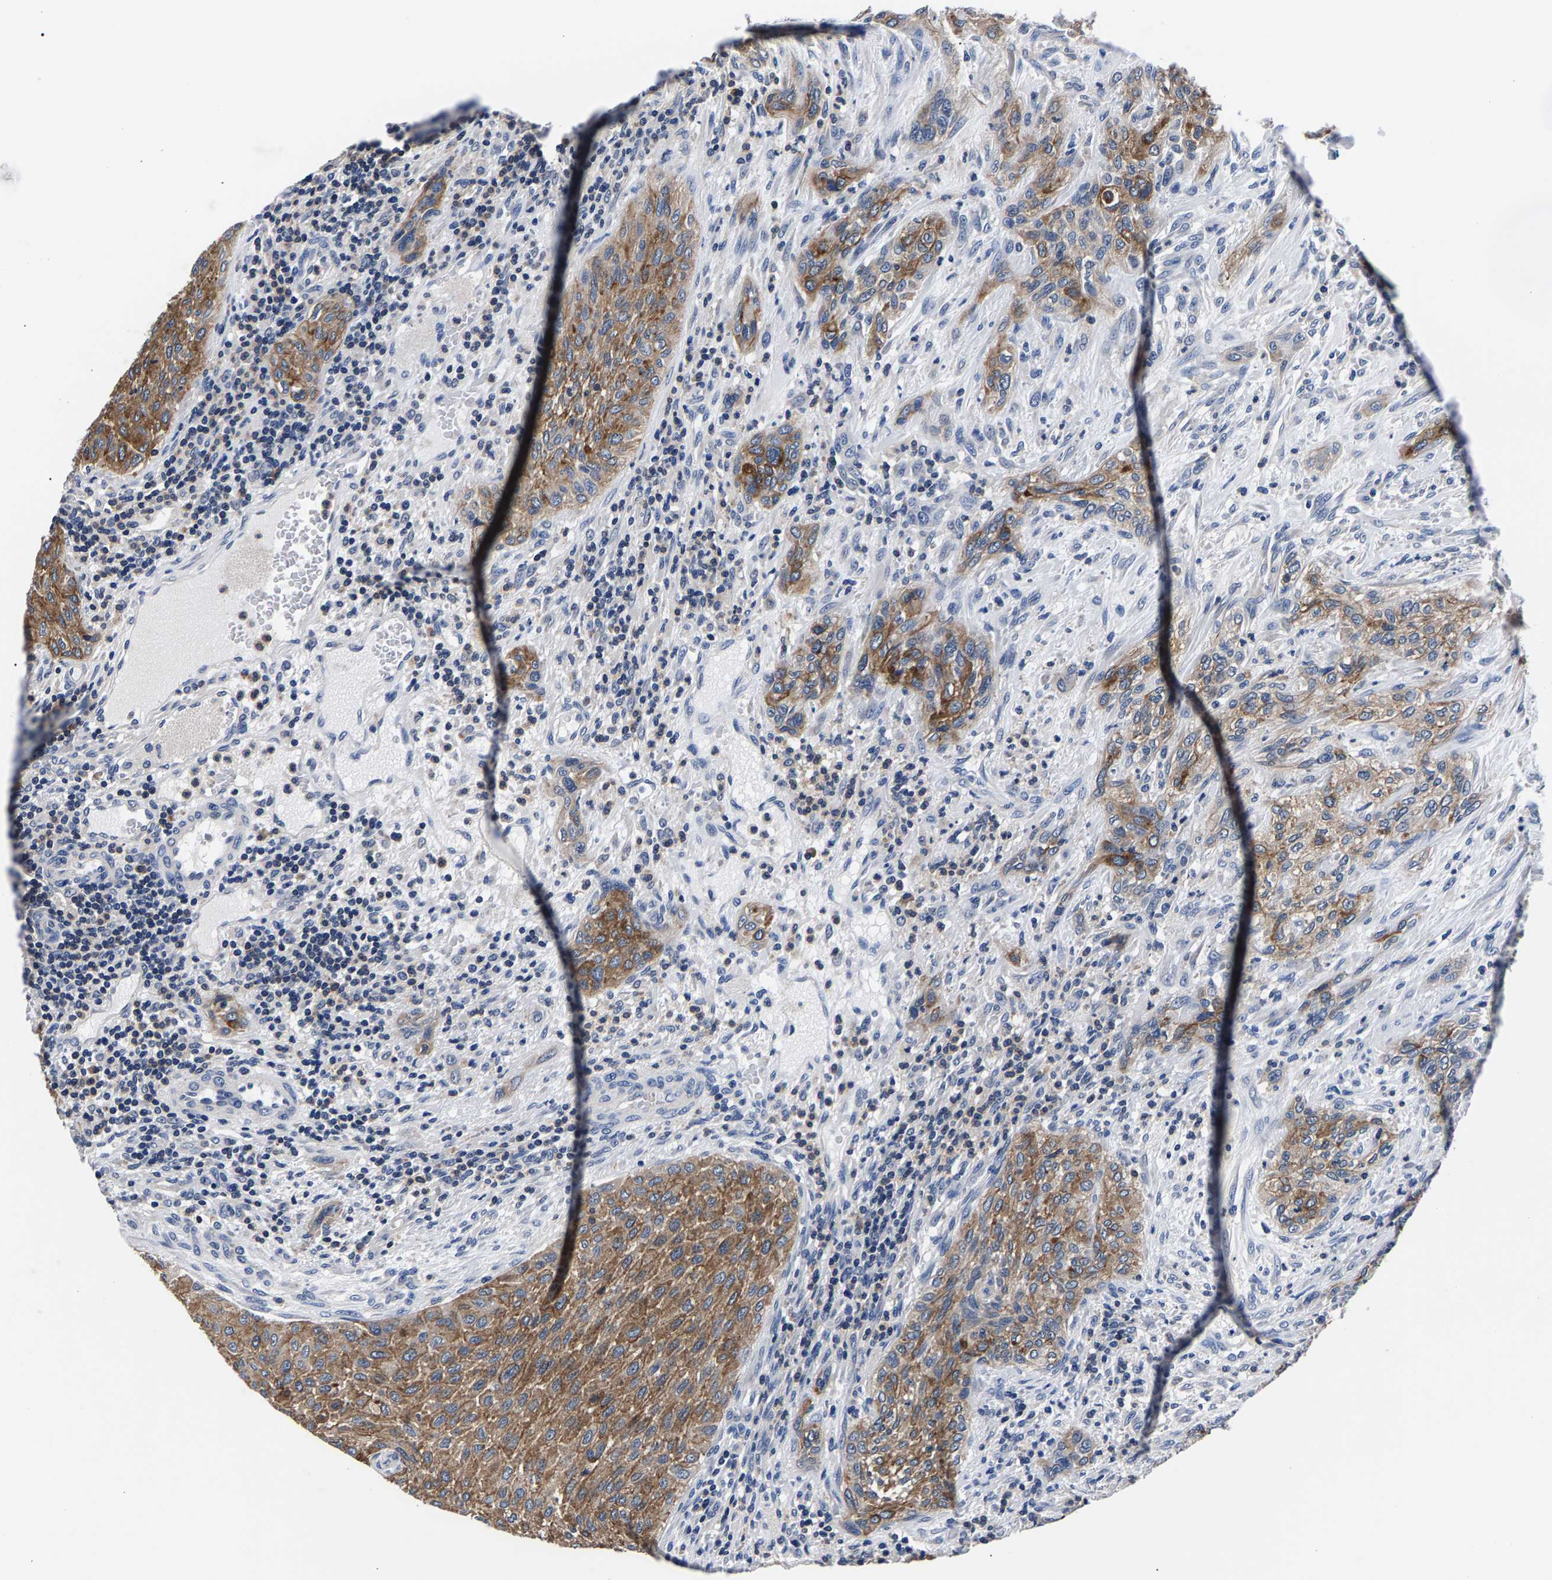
{"staining": {"intensity": "moderate", "quantity": ">75%", "location": "cytoplasmic/membranous"}, "tissue": "urothelial cancer", "cell_type": "Tumor cells", "image_type": "cancer", "snomed": [{"axis": "morphology", "description": "Urothelial carcinoma, Low grade"}, {"axis": "morphology", "description": "Urothelial carcinoma, High grade"}, {"axis": "topography", "description": "Urinary bladder"}], "caption": "Immunohistochemistry (IHC) of human urothelial cancer exhibits medium levels of moderate cytoplasmic/membranous positivity in about >75% of tumor cells. (IHC, brightfield microscopy, high magnification).", "gene": "PHF24", "patient": {"sex": "male", "age": 35}}